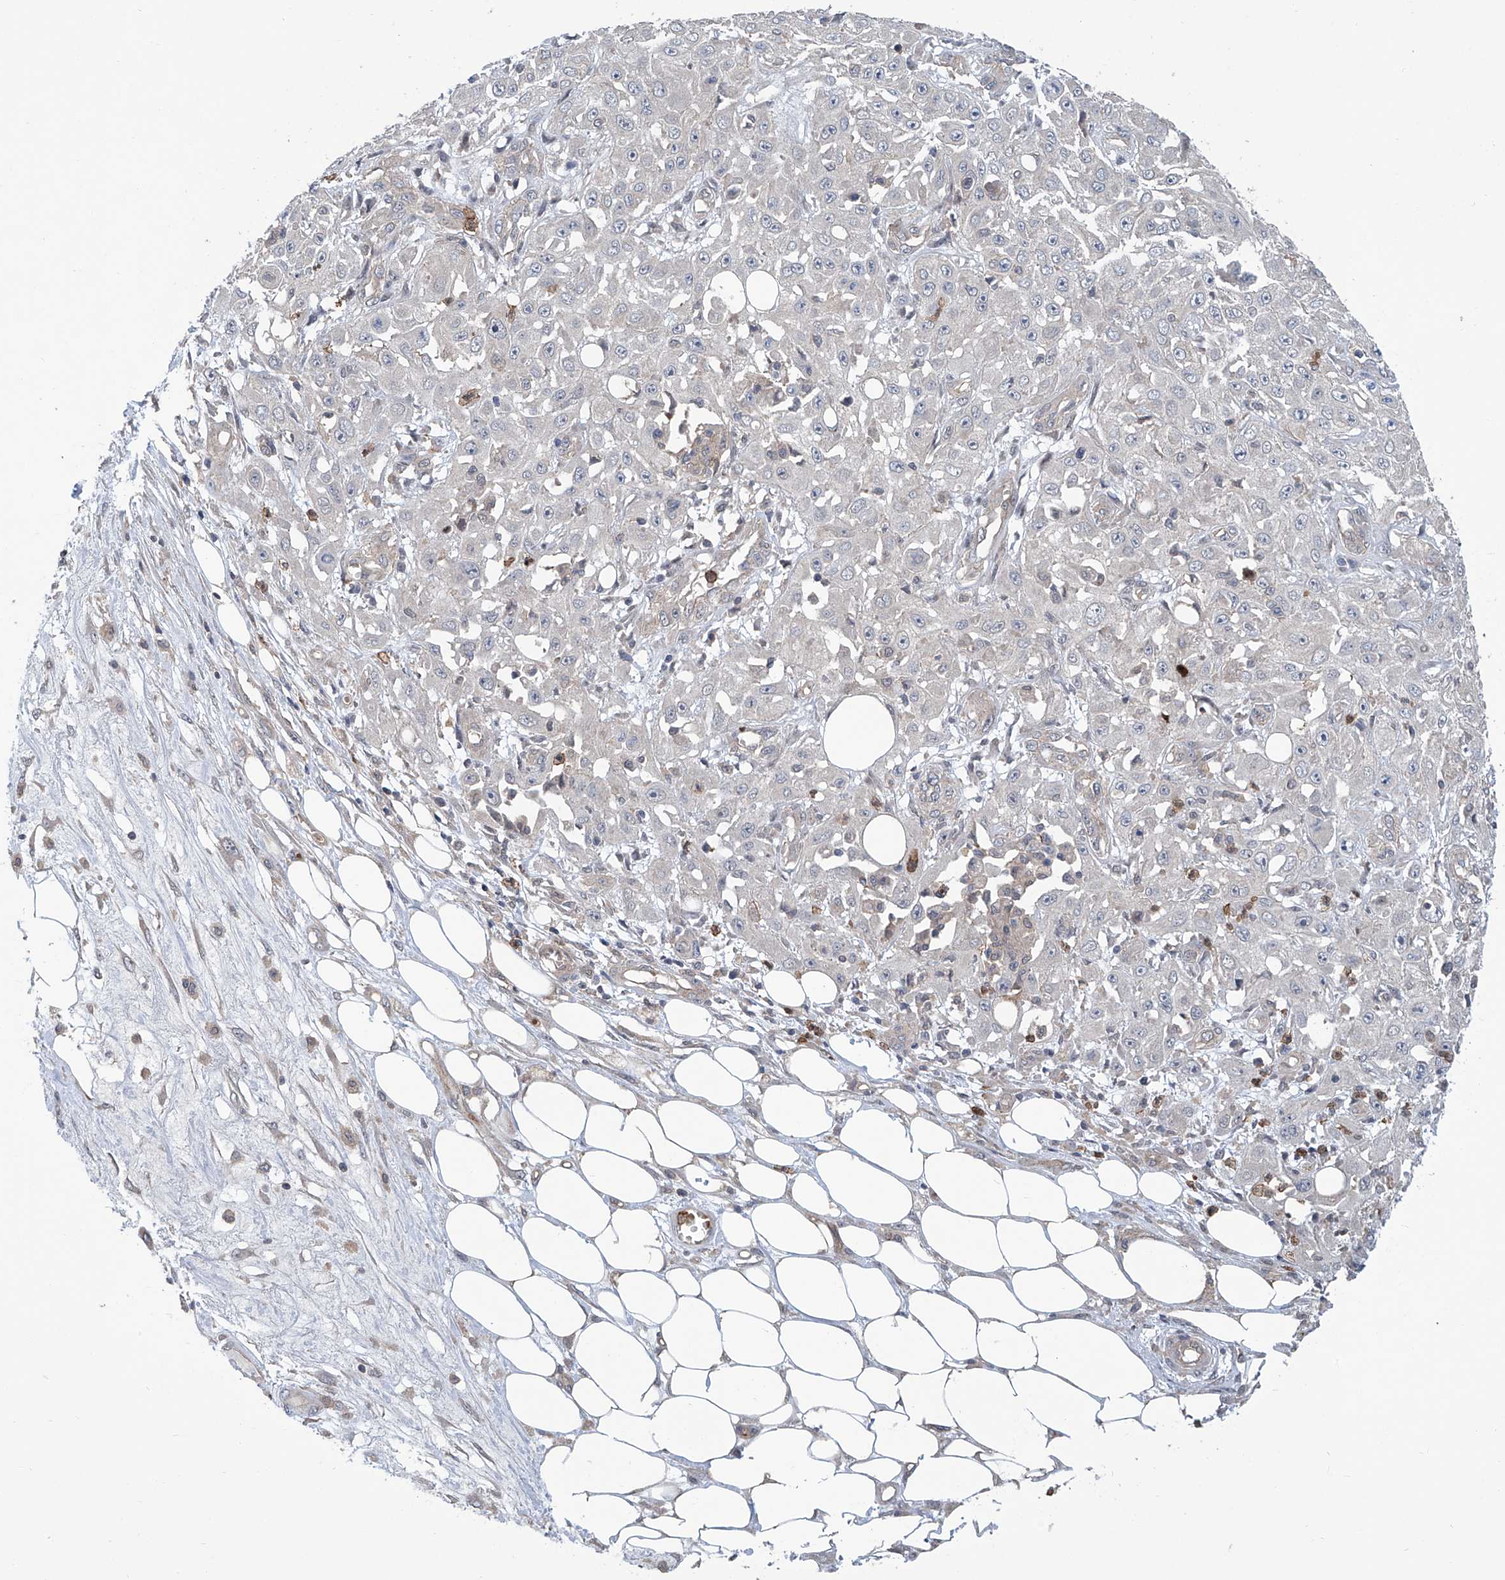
{"staining": {"intensity": "negative", "quantity": "none", "location": "none"}, "tissue": "skin cancer", "cell_type": "Tumor cells", "image_type": "cancer", "snomed": [{"axis": "morphology", "description": "Squamous cell carcinoma, NOS"}, {"axis": "morphology", "description": "Squamous cell carcinoma, metastatic, NOS"}, {"axis": "topography", "description": "Skin"}, {"axis": "topography", "description": "Lymph node"}], "caption": "This is an immunohistochemistry image of squamous cell carcinoma (skin). There is no staining in tumor cells.", "gene": "EIF2D", "patient": {"sex": "male", "age": 75}}